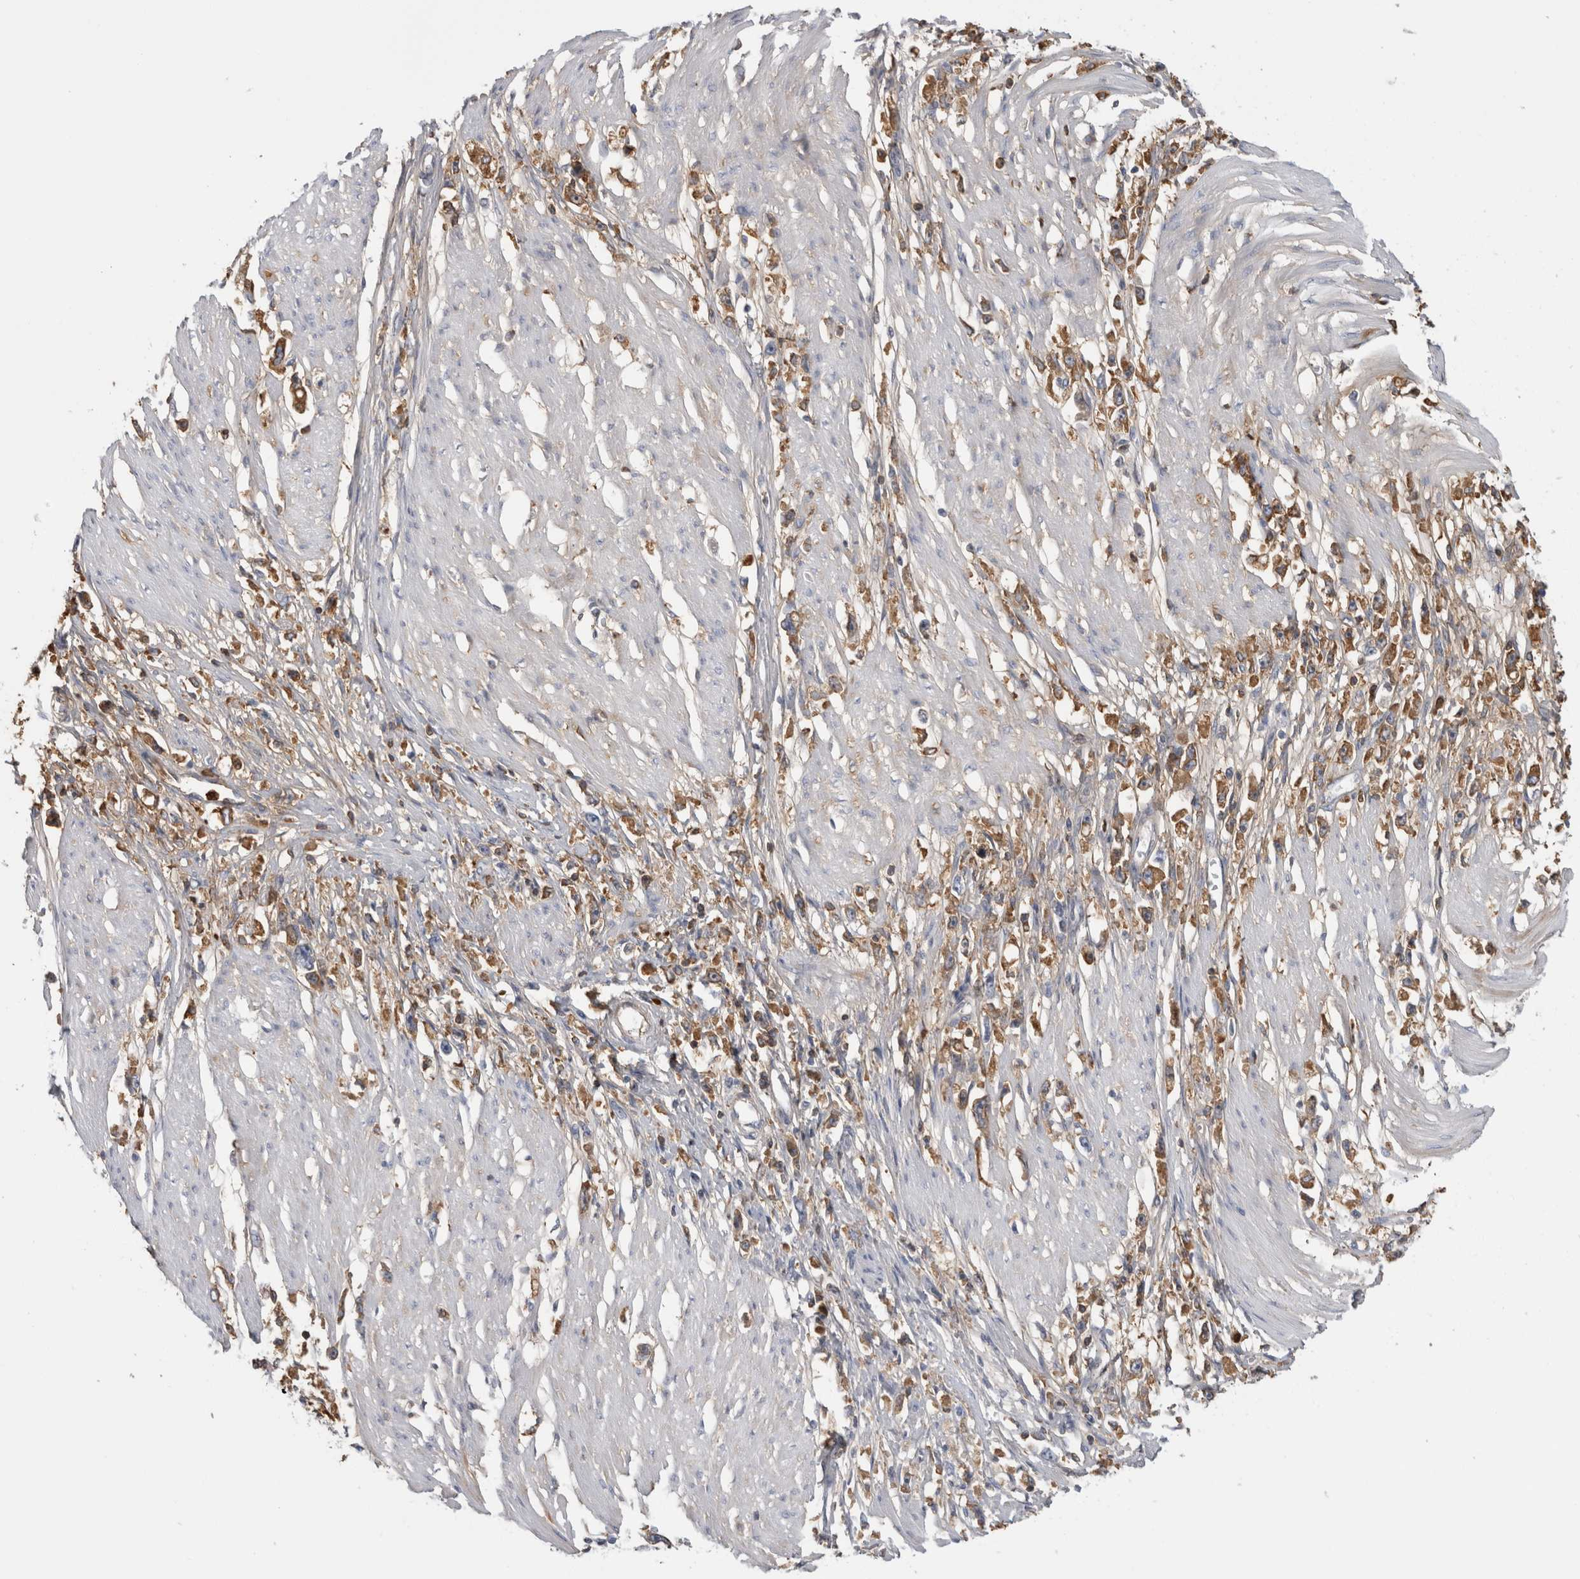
{"staining": {"intensity": "moderate", "quantity": ">75%", "location": "cytoplasmic/membranous"}, "tissue": "stomach cancer", "cell_type": "Tumor cells", "image_type": "cancer", "snomed": [{"axis": "morphology", "description": "Adenocarcinoma, NOS"}, {"axis": "topography", "description": "Stomach"}], "caption": "Approximately >75% of tumor cells in stomach adenocarcinoma reveal moderate cytoplasmic/membranous protein expression as visualized by brown immunohistochemical staining.", "gene": "TBCE", "patient": {"sex": "female", "age": 59}}